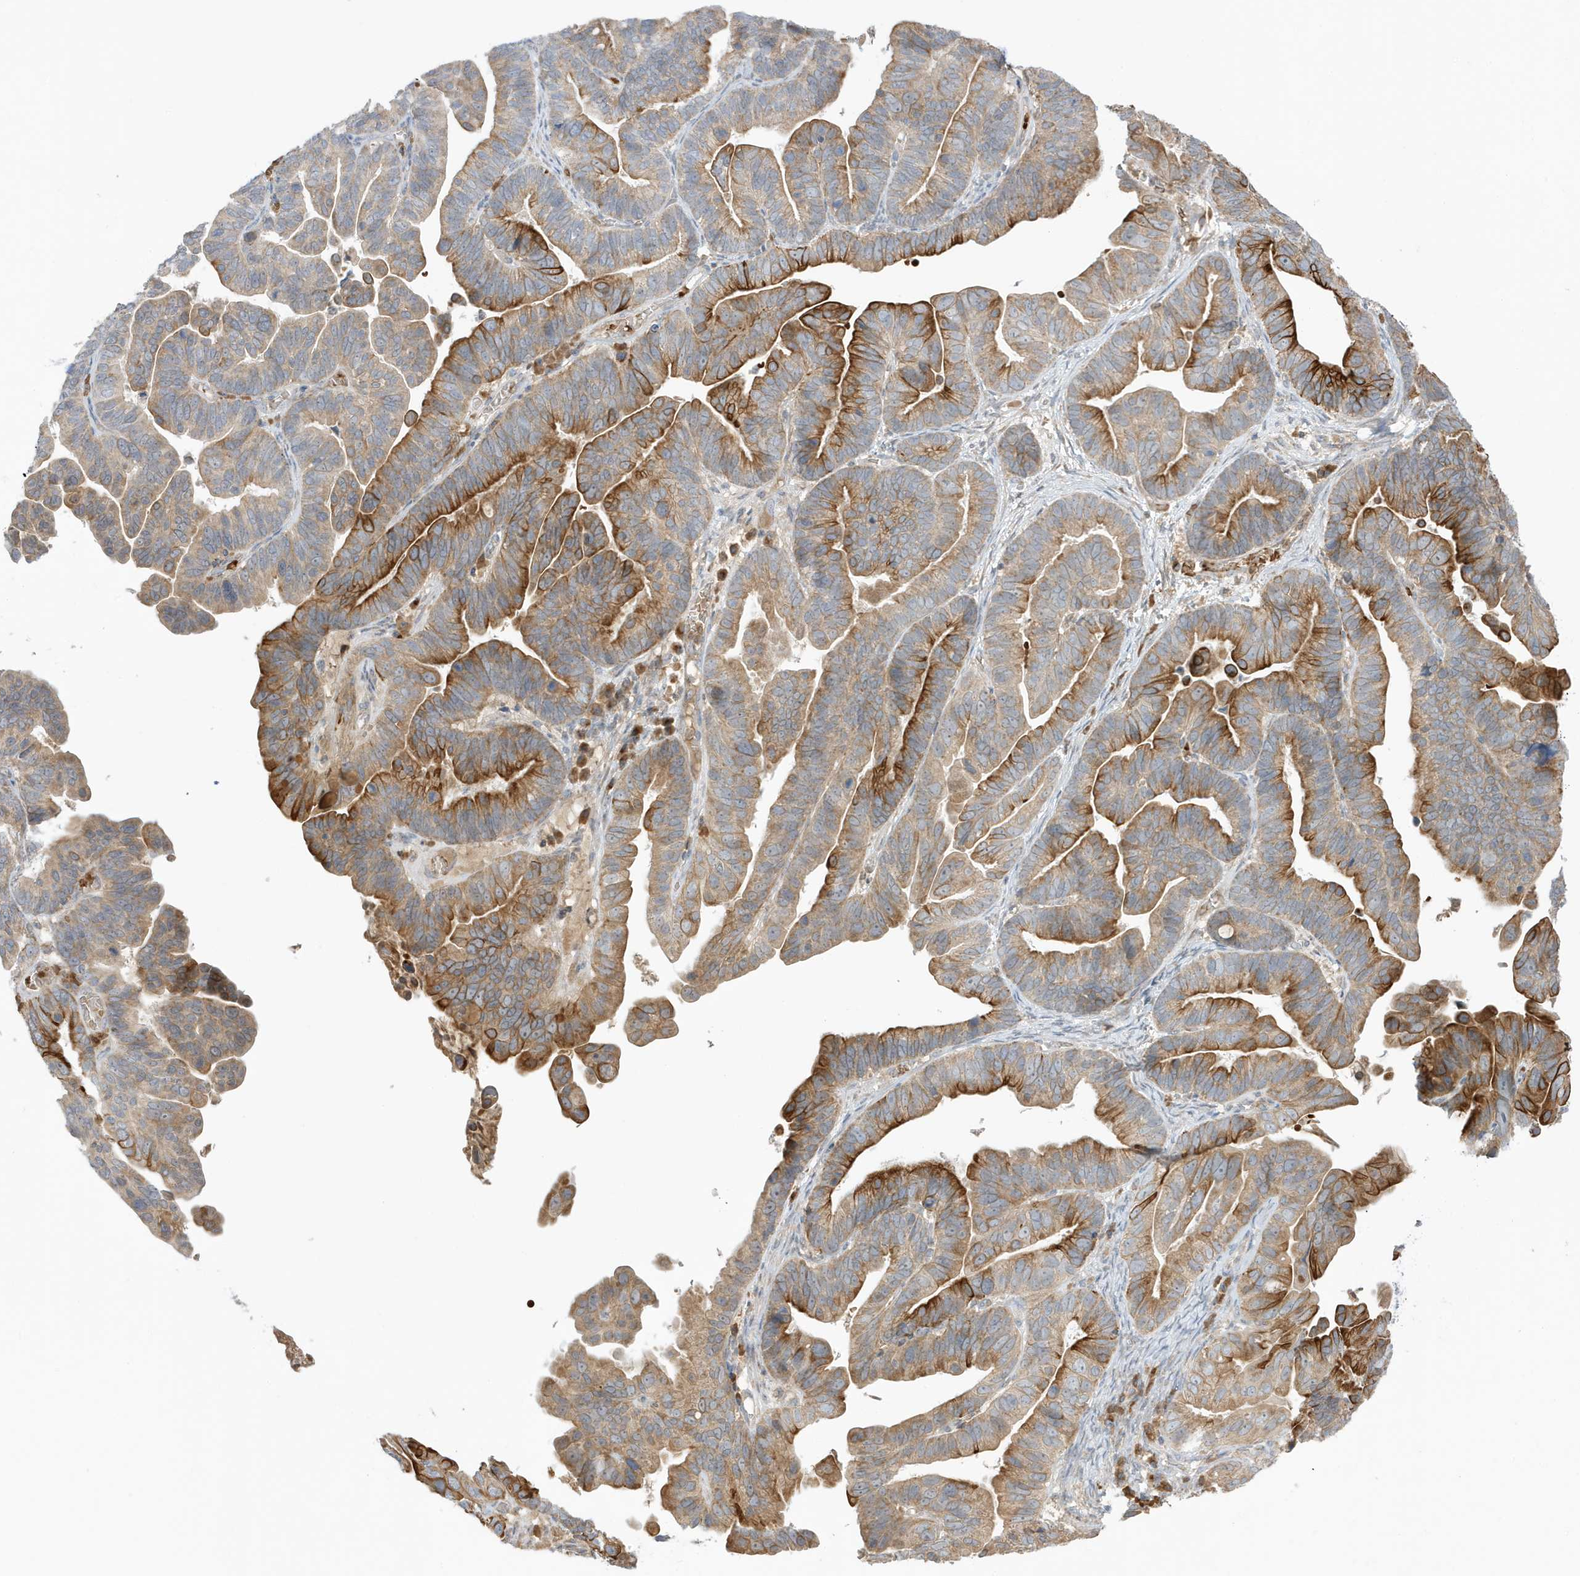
{"staining": {"intensity": "moderate", "quantity": ">75%", "location": "cytoplasmic/membranous"}, "tissue": "ovarian cancer", "cell_type": "Tumor cells", "image_type": "cancer", "snomed": [{"axis": "morphology", "description": "Cystadenocarcinoma, serous, NOS"}, {"axis": "topography", "description": "Ovary"}], "caption": "DAB (3,3'-diaminobenzidine) immunohistochemical staining of human serous cystadenocarcinoma (ovarian) shows moderate cytoplasmic/membranous protein staining in approximately >75% of tumor cells.", "gene": "NPPC", "patient": {"sex": "female", "age": 56}}